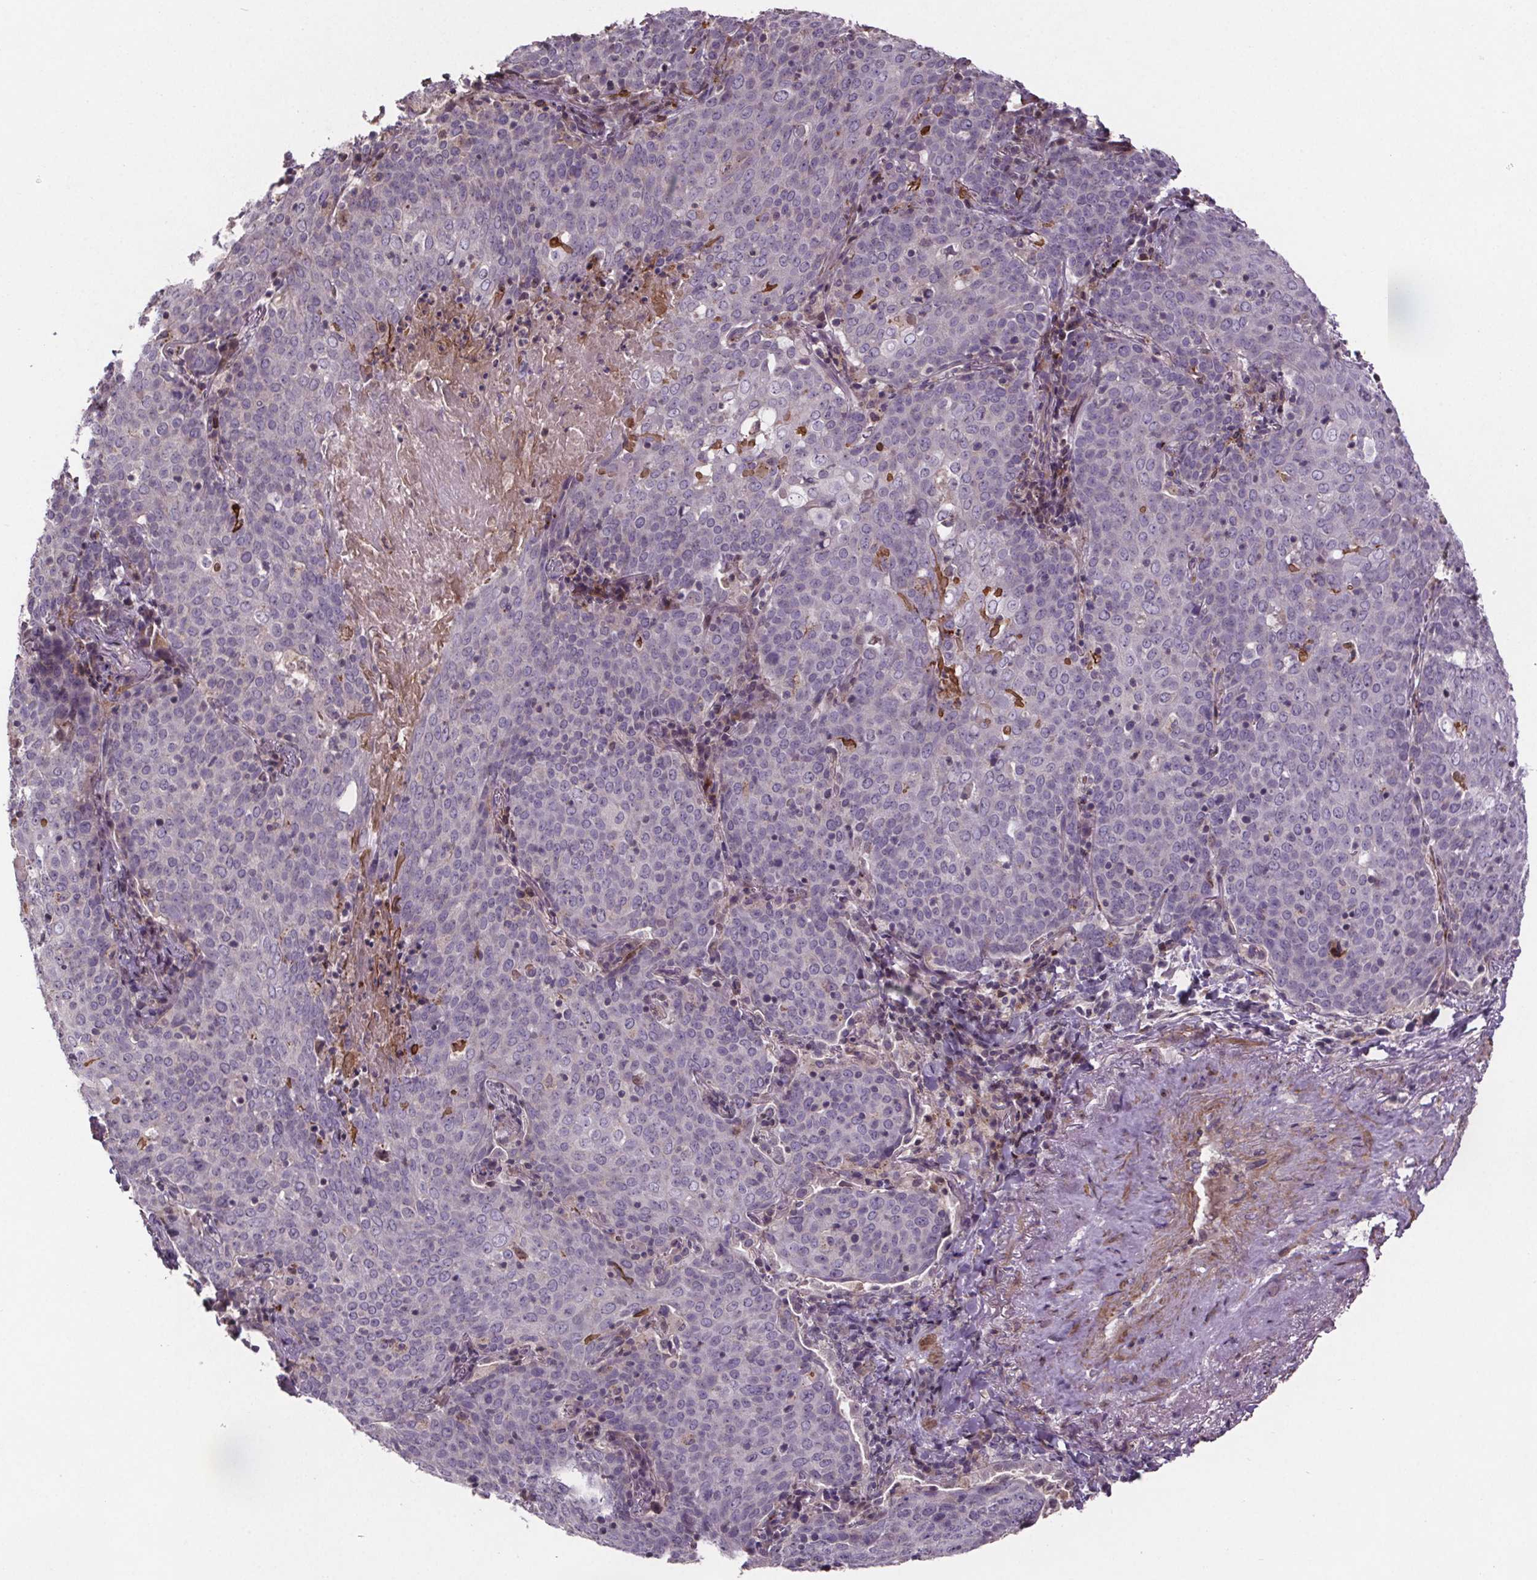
{"staining": {"intensity": "negative", "quantity": "none", "location": "none"}, "tissue": "lung cancer", "cell_type": "Tumor cells", "image_type": "cancer", "snomed": [{"axis": "morphology", "description": "Squamous cell carcinoma, NOS"}, {"axis": "topography", "description": "Lung"}], "caption": "High power microscopy photomicrograph of an immunohistochemistry photomicrograph of lung squamous cell carcinoma, revealing no significant positivity in tumor cells.", "gene": "CLN3", "patient": {"sex": "male", "age": 82}}